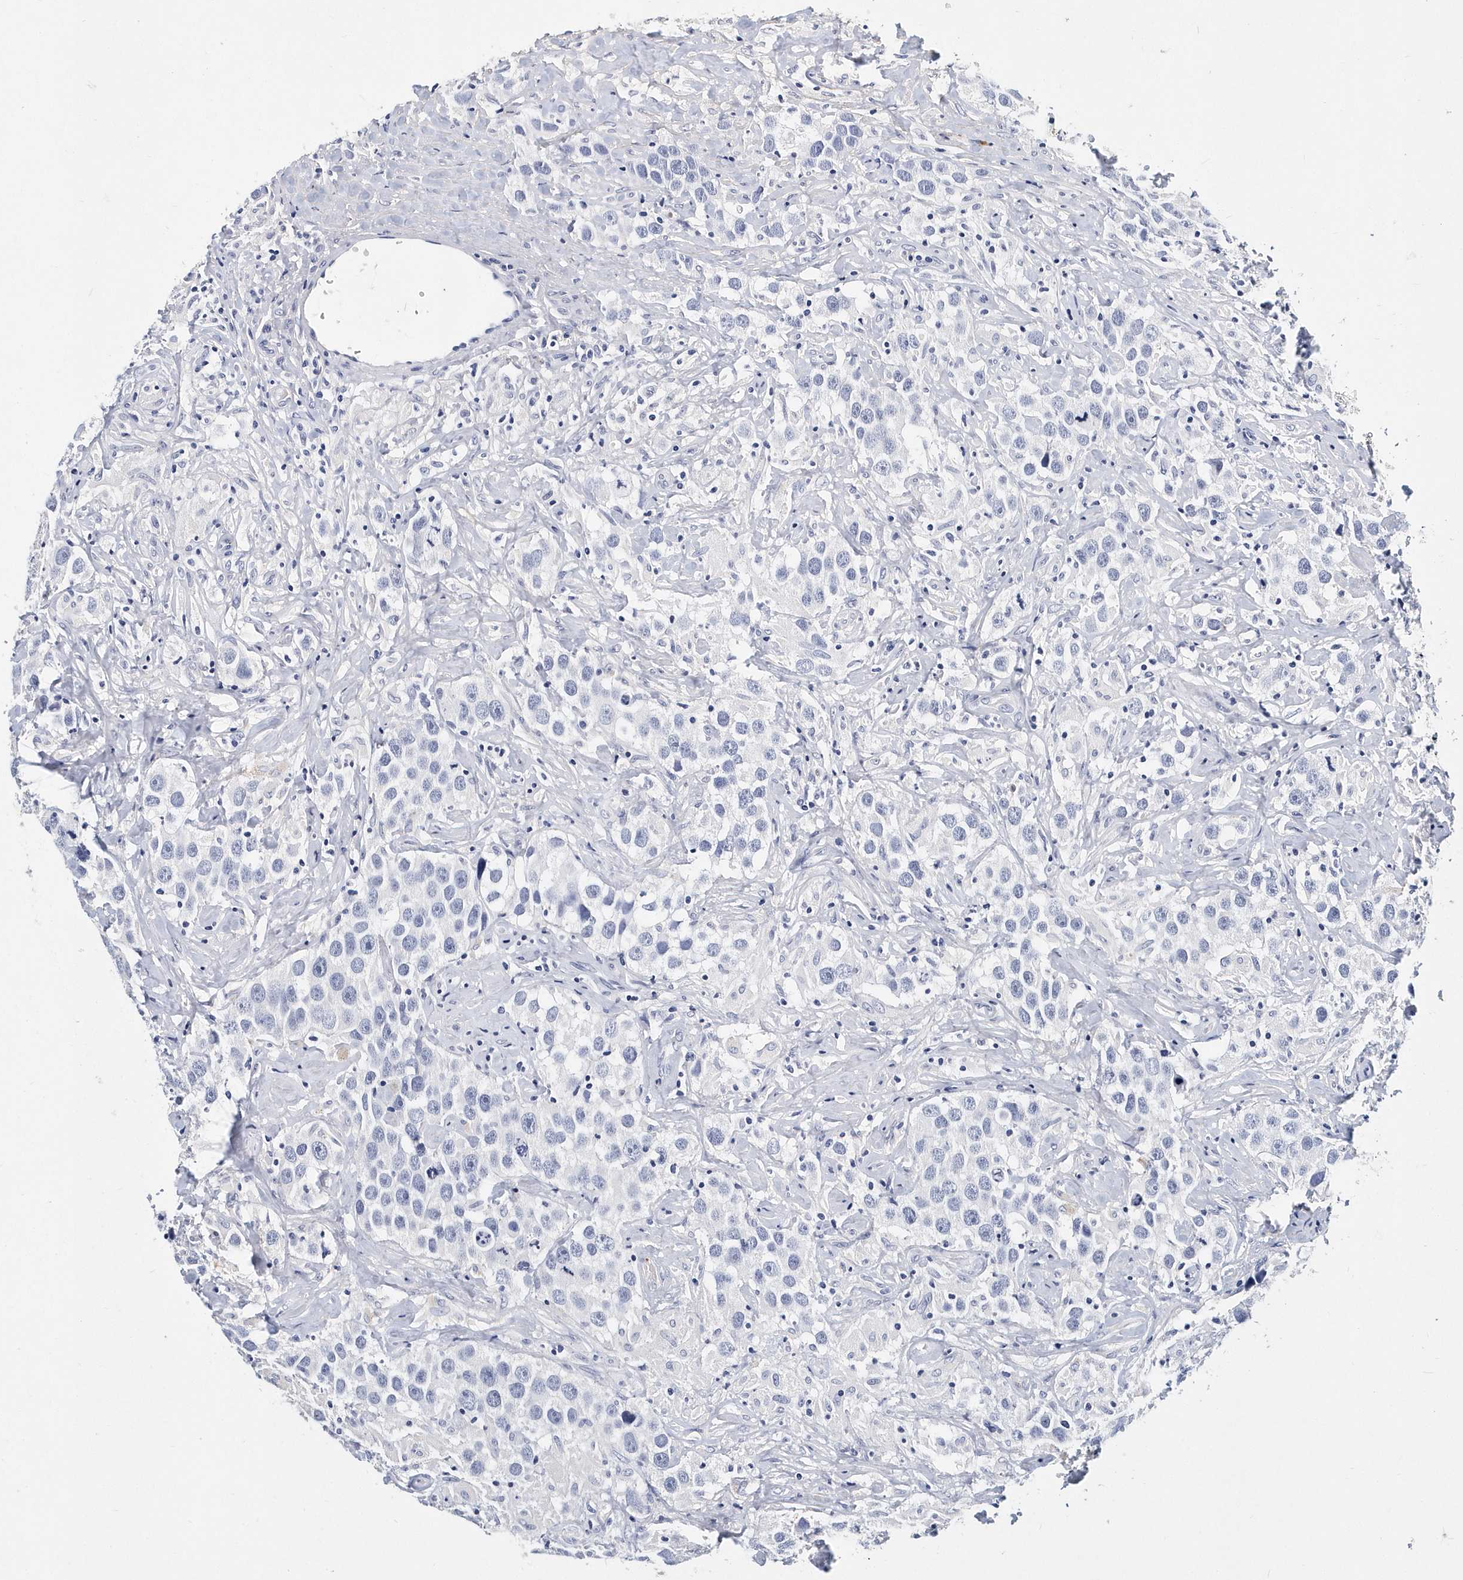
{"staining": {"intensity": "negative", "quantity": "none", "location": "none"}, "tissue": "testis cancer", "cell_type": "Tumor cells", "image_type": "cancer", "snomed": [{"axis": "morphology", "description": "Seminoma, NOS"}, {"axis": "topography", "description": "Testis"}], "caption": "High magnification brightfield microscopy of testis cancer (seminoma) stained with DAB (brown) and counterstained with hematoxylin (blue): tumor cells show no significant positivity. (DAB (3,3'-diaminobenzidine) immunohistochemistry (IHC) visualized using brightfield microscopy, high magnification).", "gene": "ITGA2B", "patient": {"sex": "male", "age": 49}}